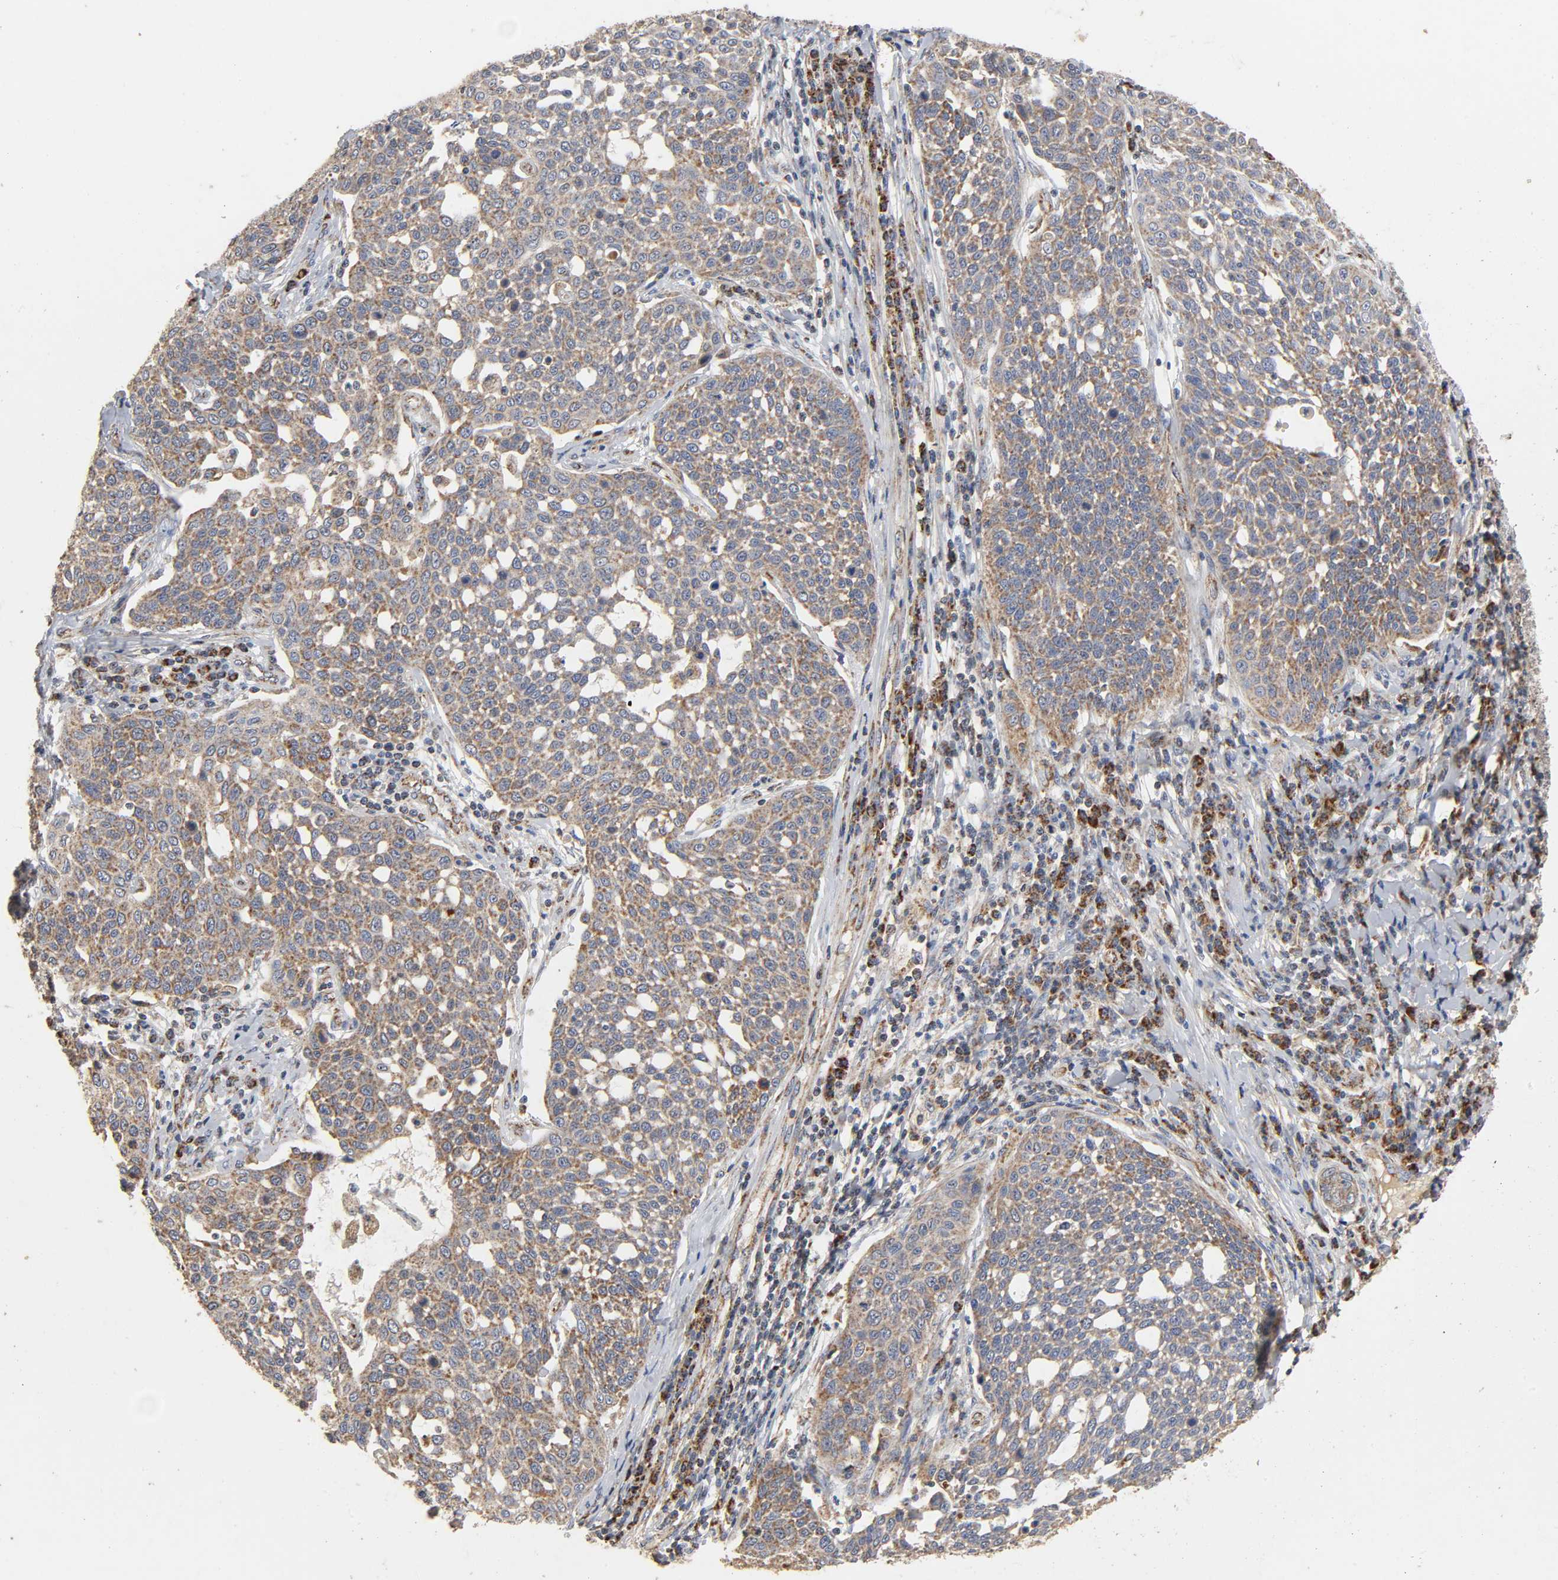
{"staining": {"intensity": "weak", "quantity": "25%-75%", "location": "cytoplasmic/membranous"}, "tissue": "cervical cancer", "cell_type": "Tumor cells", "image_type": "cancer", "snomed": [{"axis": "morphology", "description": "Squamous cell carcinoma, NOS"}, {"axis": "topography", "description": "Cervix"}], "caption": "This is an image of IHC staining of cervical squamous cell carcinoma, which shows weak expression in the cytoplasmic/membranous of tumor cells.", "gene": "NDUFS3", "patient": {"sex": "female", "age": 34}}